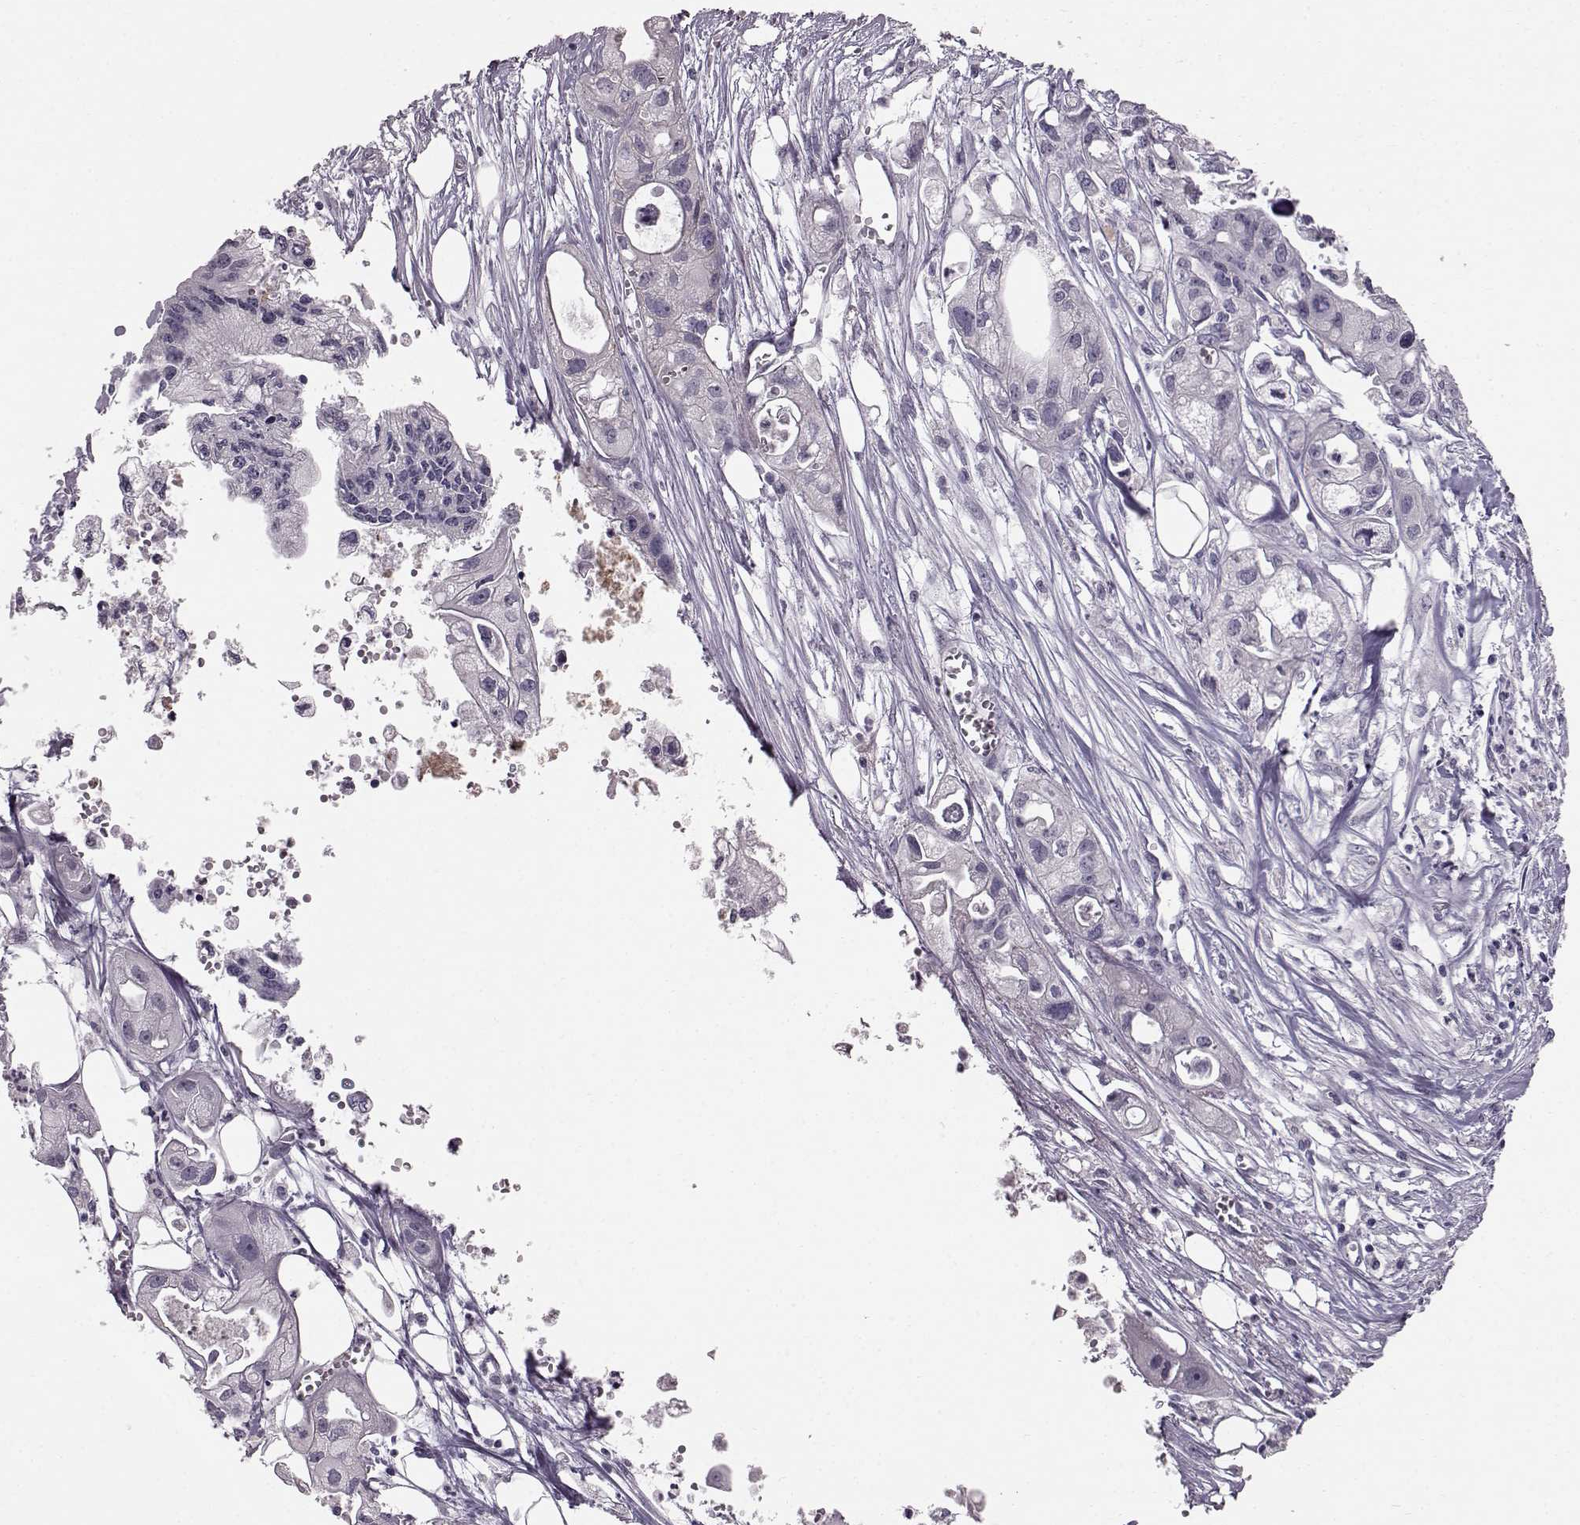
{"staining": {"intensity": "negative", "quantity": "none", "location": "none"}, "tissue": "pancreatic cancer", "cell_type": "Tumor cells", "image_type": "cancer", "snomed": [{"axis": "morphology", "description": "Adenocarcinoma, NOS"}, {"axis": "topography", "description": "Pancreas"}], "caption": "Immunohistochemical staining of human pancreatic cancer shows no significant staining in tumor cells.", "gene": "TCHHL1", "patient": {"sex": "male", "age": 70}}